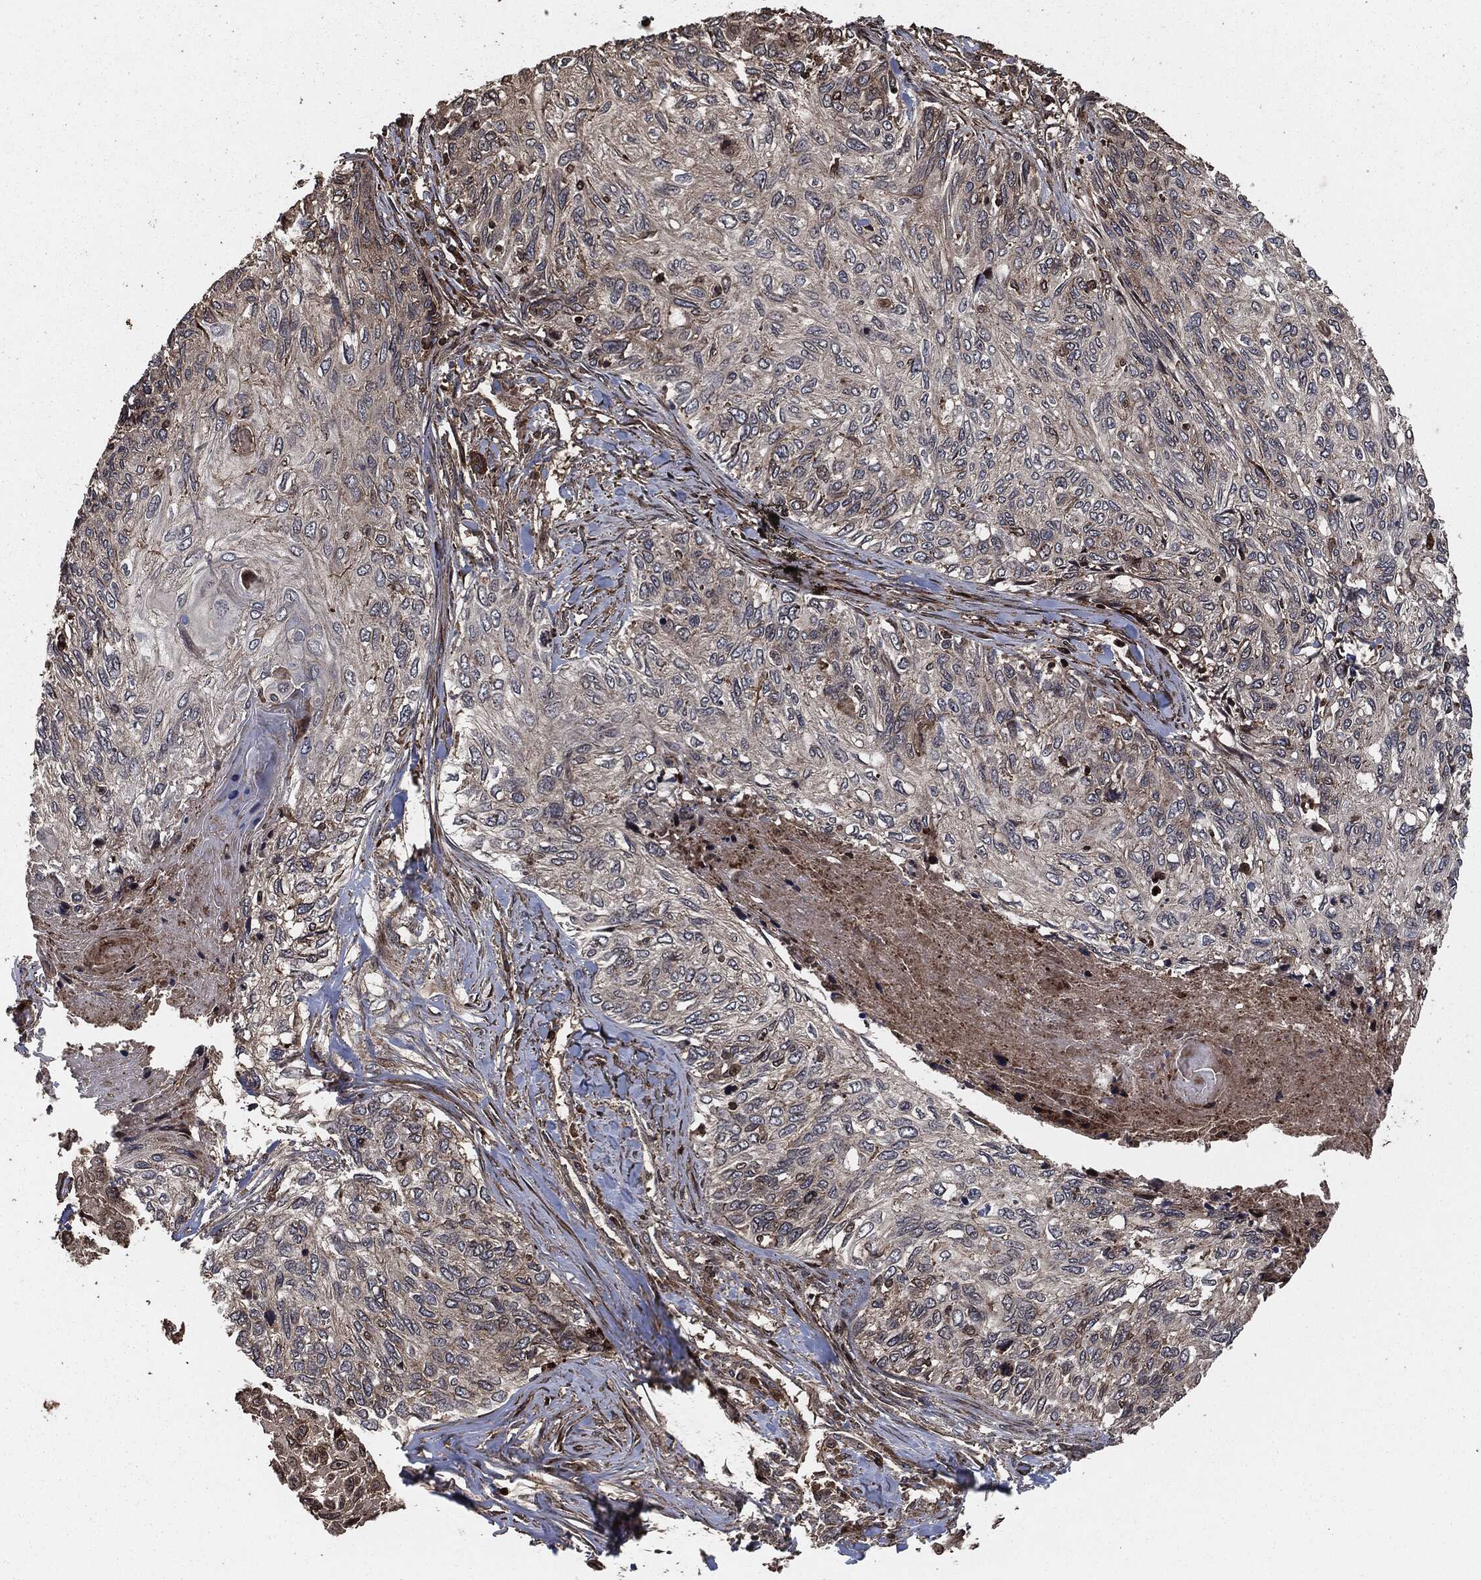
{"staining": {"intensity": "moderate", "quantity": "25%-75%", "location": "cytoplasmic/membranous"}, "tissue": "skin cancer", "cell_type": "Tumor cells", "image_type": "cancer", "snomed": [{"axis": "morphology", "description": "Squamous cell carcinoma, NOS"}, {"axis": "topography", "description": "Skin"}], "caption": "The micrograph reveals immunohistochemical staining of skin cancer (squamous cell carcinoma). There is moderate cytoplasmic/membranous expression is appreciated in about 25%-75% of tumor cells. (Brightfield microscopy of DAB IHC at high magnification).", "gene": "IFIT1", "patient": {"sex": "male", "age": 92}}